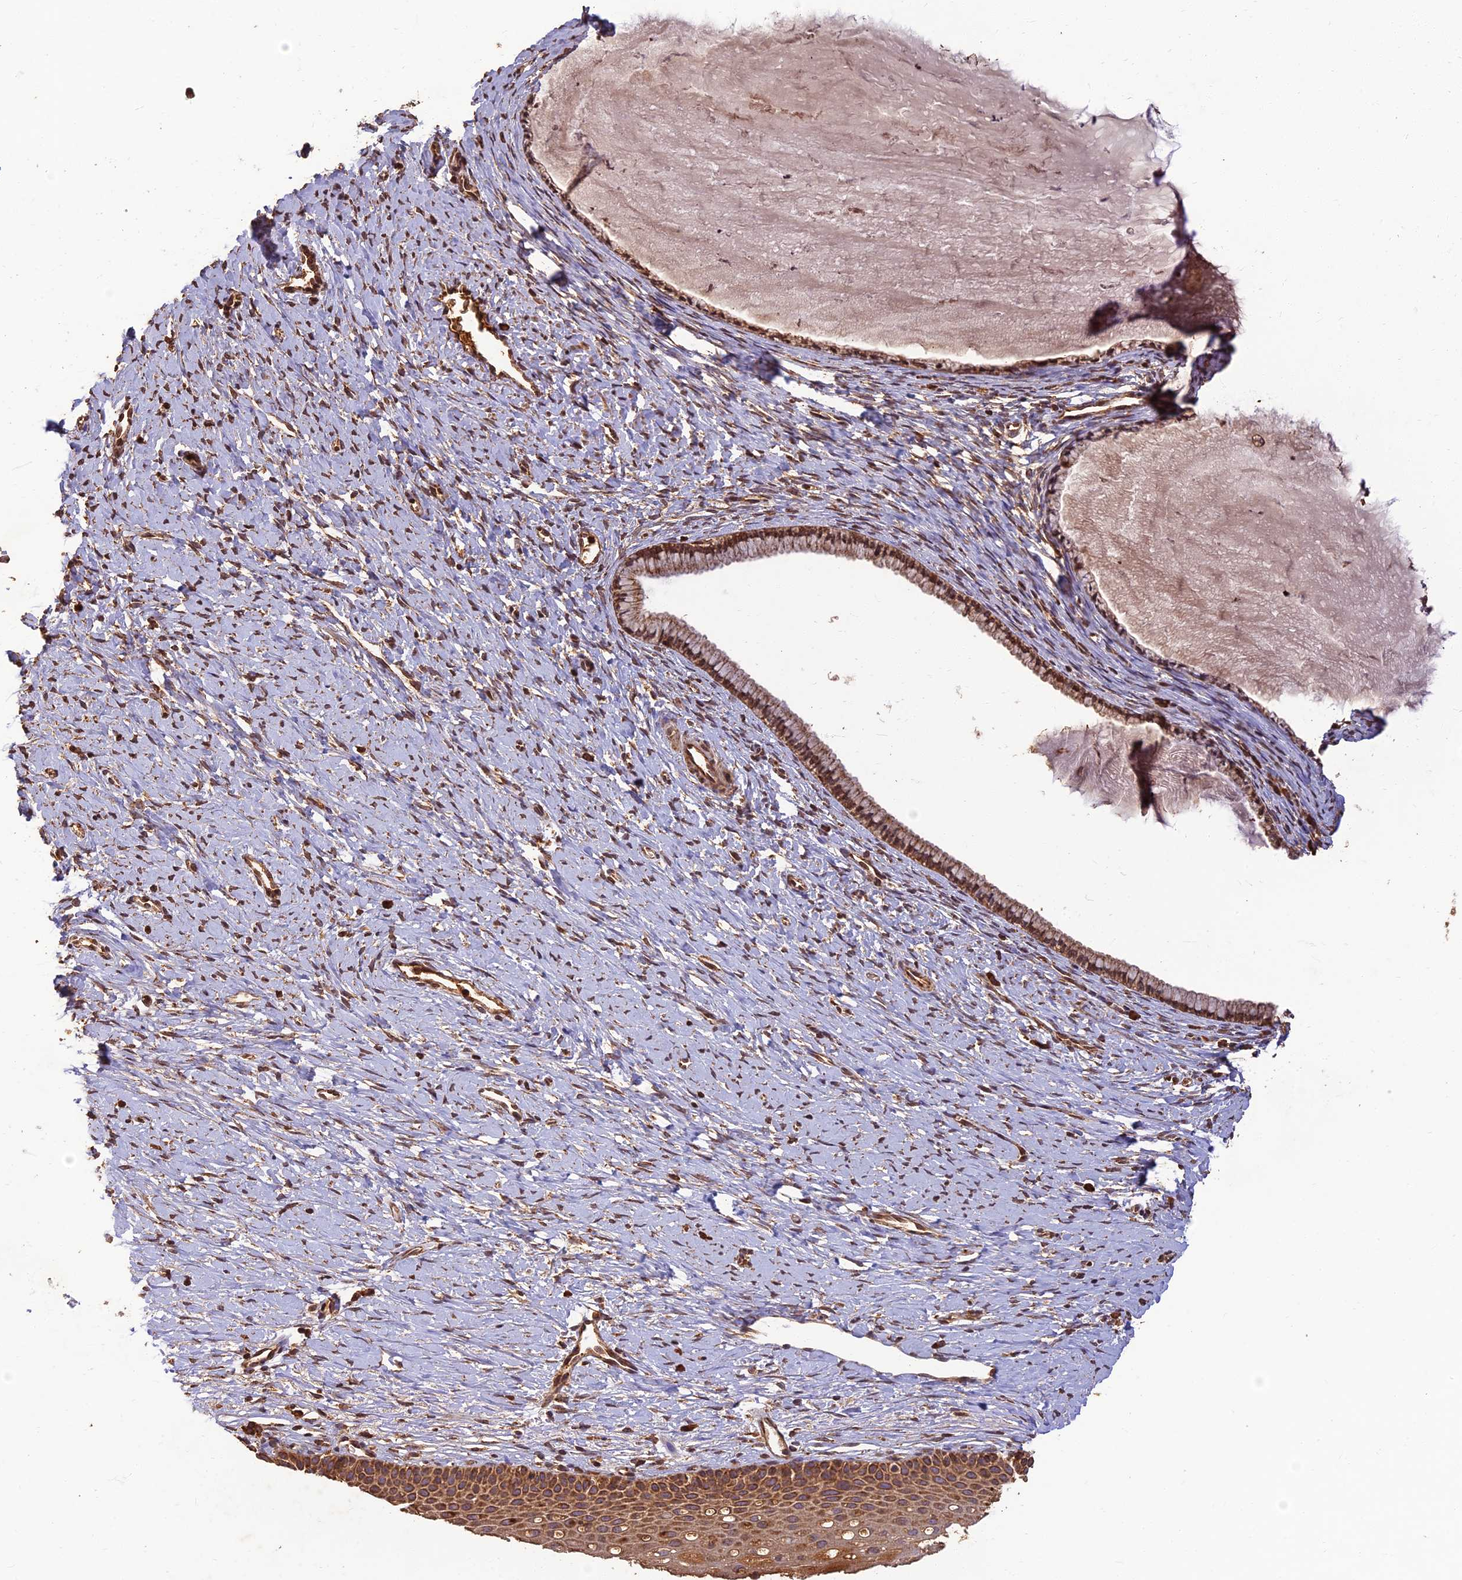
{"staining": {"intensity": "moderate", "quantity": ">75%", "location": "cytoplasmic/membranous,nuclear"}, "tissue": "cervix", "cell_type": "Glandular cells", "image_type": "normal", "snomed": [{"axis": "morphology", "description": "Normal tissue, NOS"}, {"axis": "topography", "description": "Cervix"}], "caption": "Human cervix stained for a protein (brown) reveals moderate cytoplasmic/membranous,nuclear positive positivity in about >75% of glandular cells.", "gene": "CORO1C", "patient": {"sex": "female", "age": 36}}